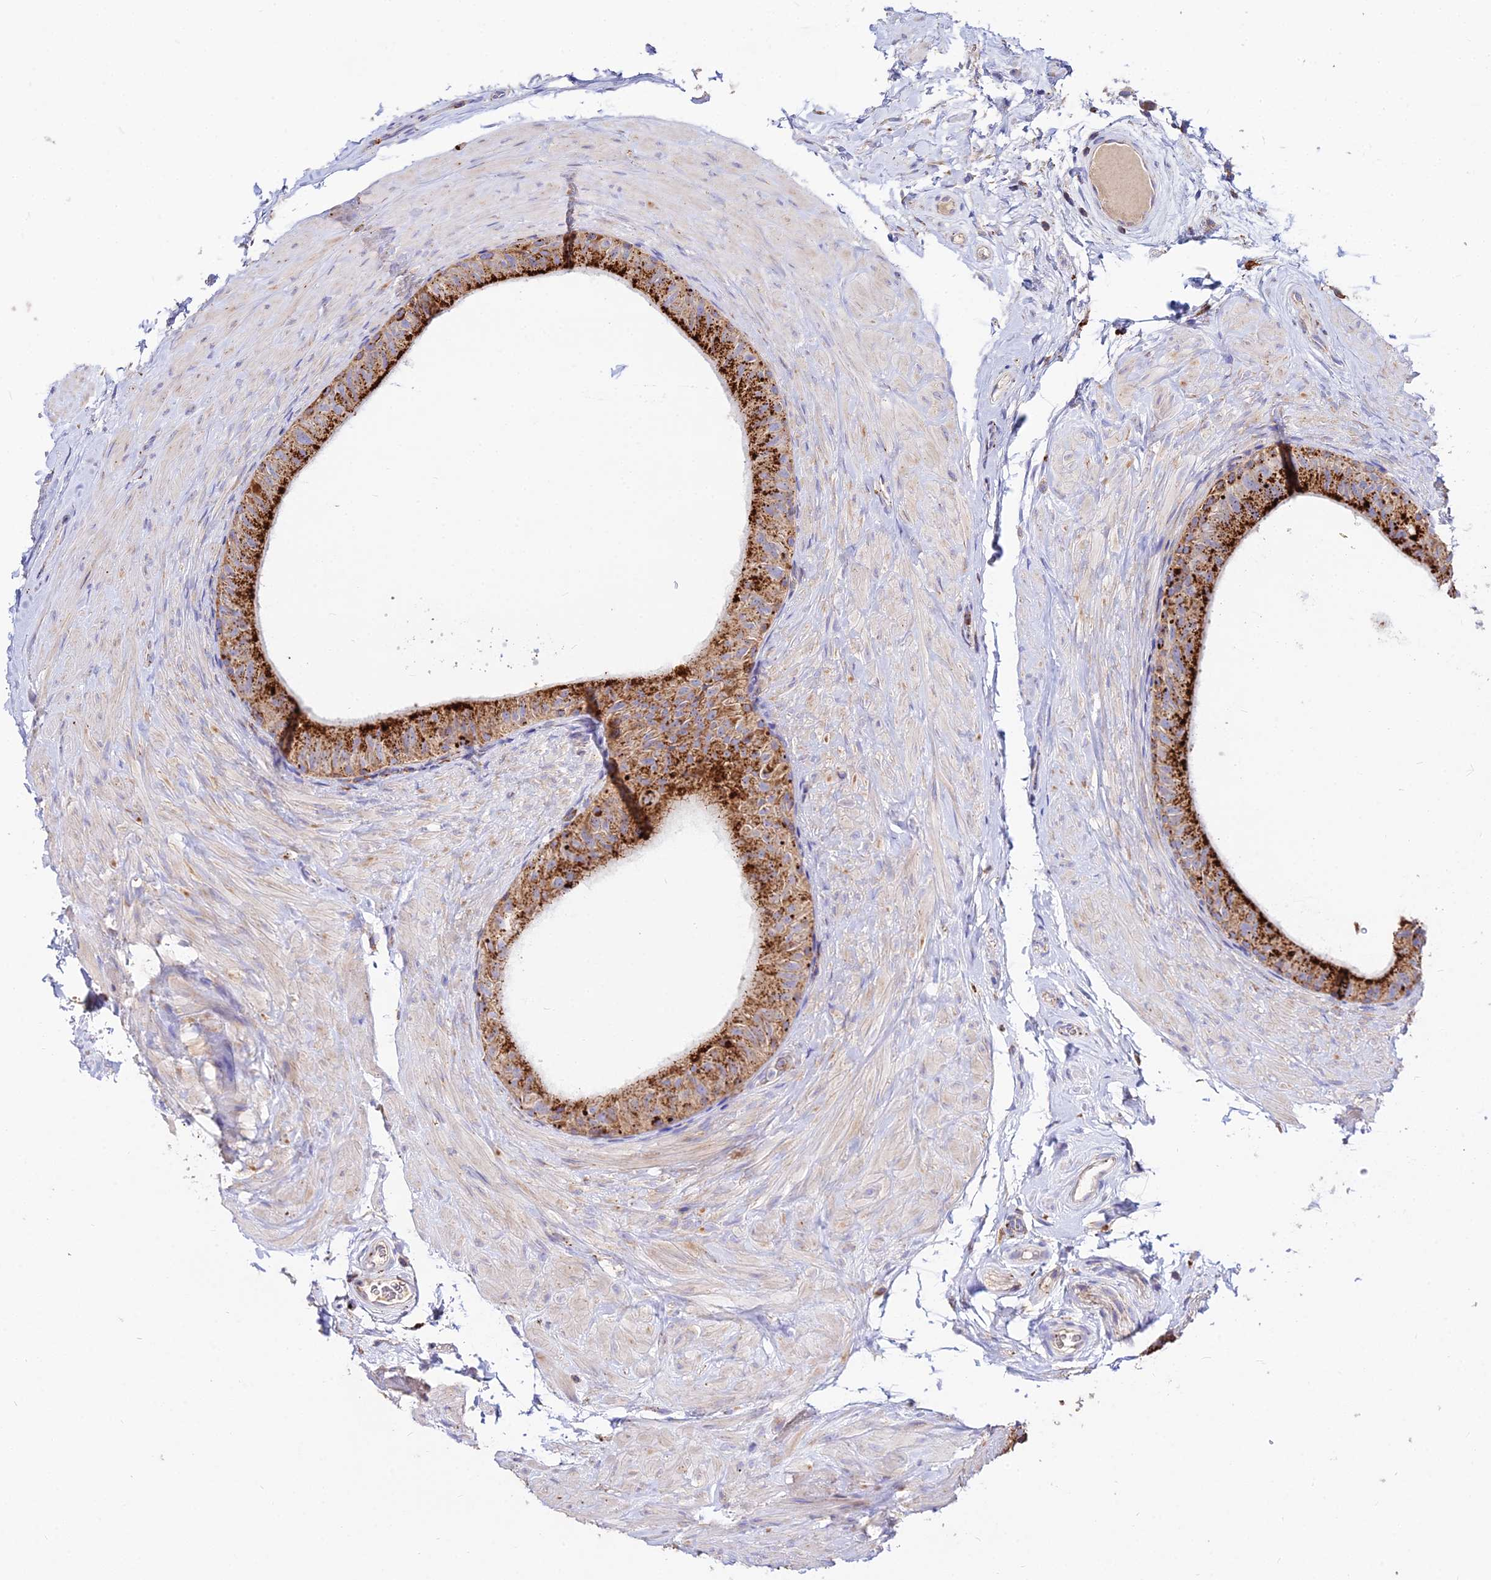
{"staining": {"intensity": "strong", "quantity": ">75%", "location": "cytoplasmic/membranous"}, "tissue": "epididymis", "cell_type": "Glandular cells", "image_type": "normal", "snomed": [{"axis": "morphology", "description": "Normal tissue, NOS"}, {"axis": "topography", "description": "Epididymis"}], "caption": "Strong cytoplasmic/membranous expression for a protein is seen in about >75% of glandular cells of normal epididymis using immunohistochemistry.", "gene": "PNLIPRP3", "patient": {"sex": "male", "age": 49}}